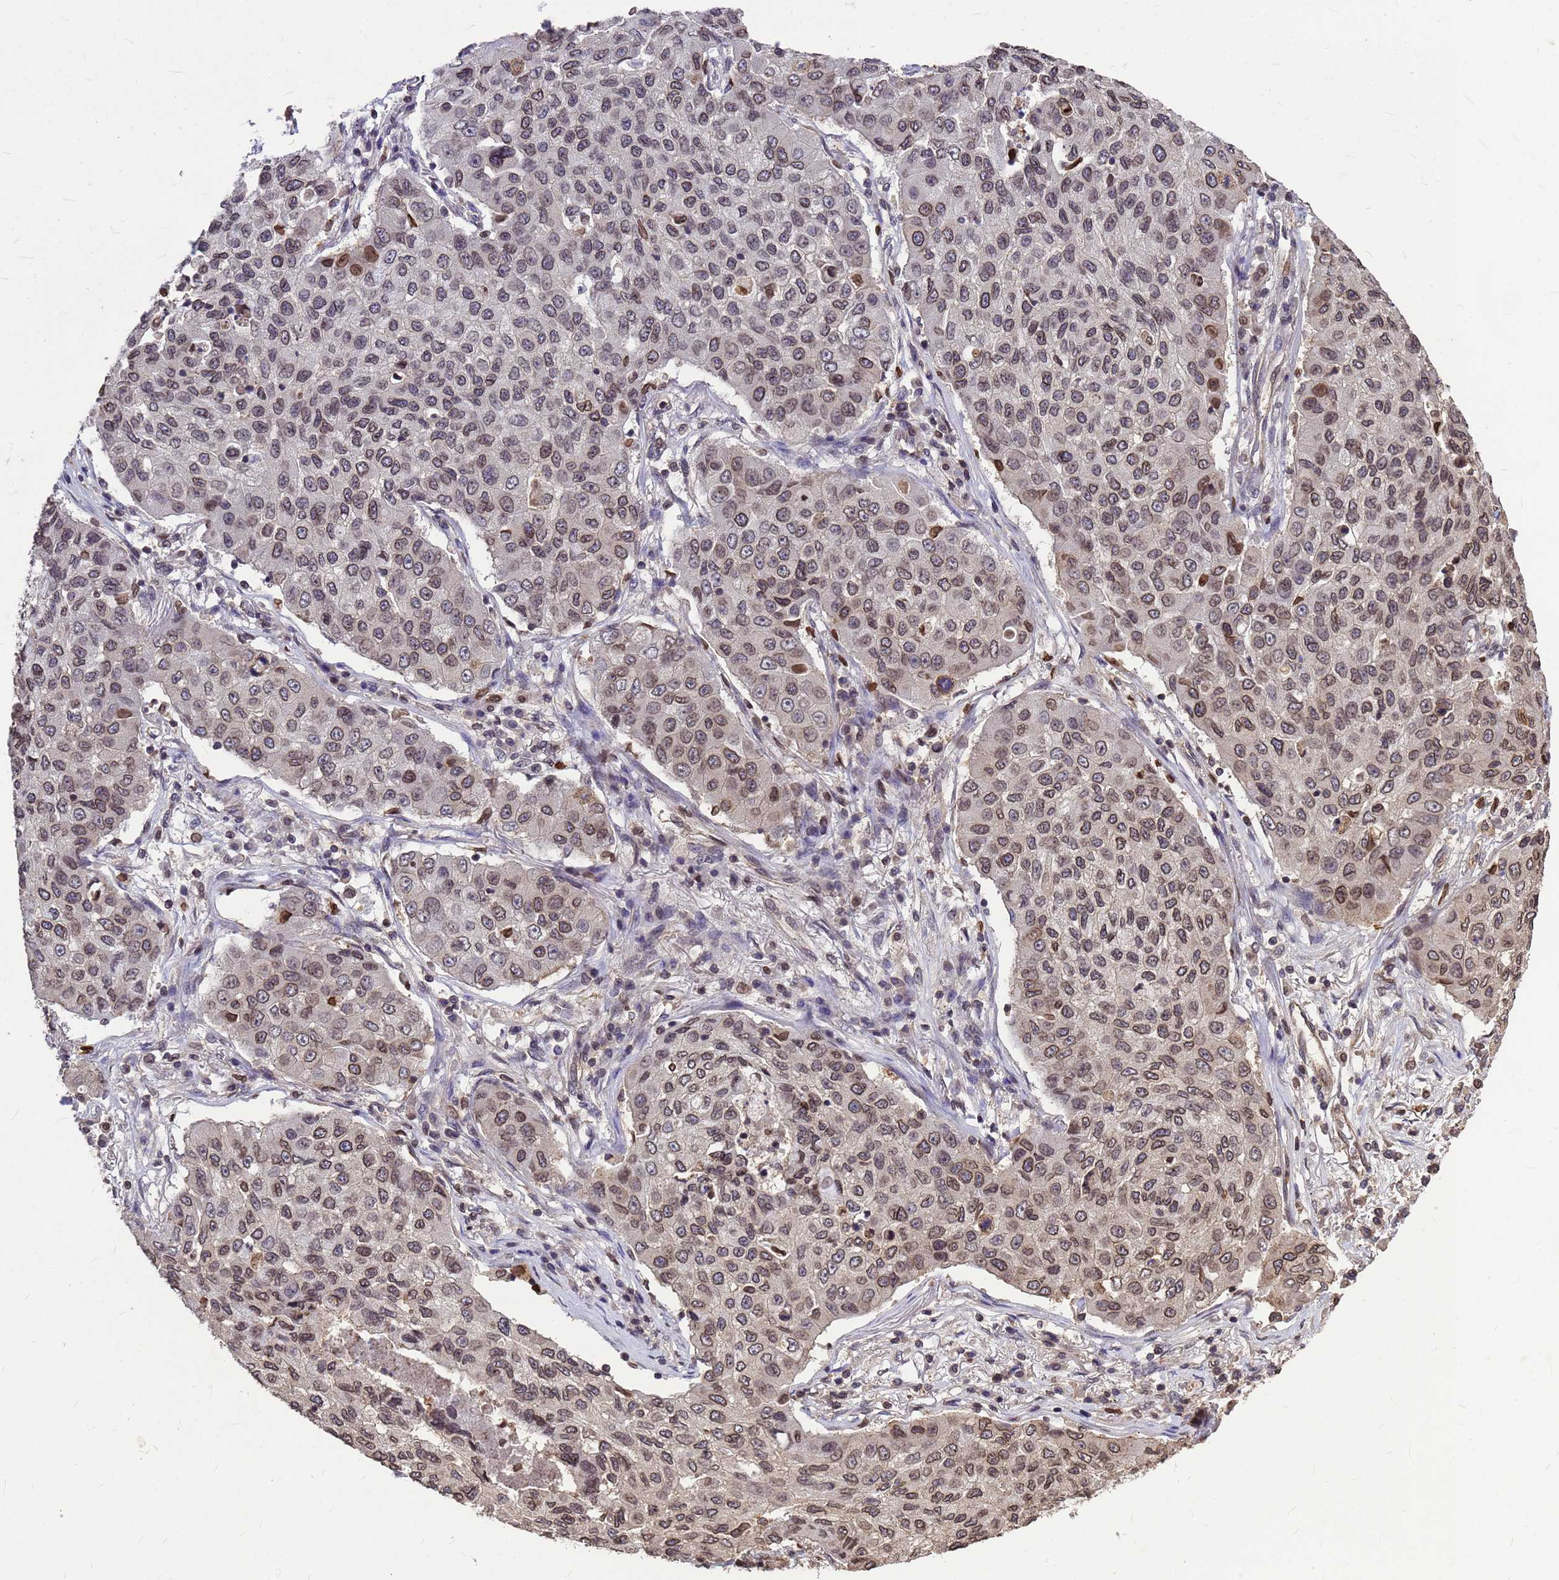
{"staining": {"intensity": "weak", "quantity": ">75%", "location": "nuclear"}, "tissue": "lung cancer", "cell_type": "Tumor cells", "image_type": "cancer", "snomed": [{"axis": "morphology", "description": "Squamous cell carcinoma, NOS"}, {"axis": "topography", "description": "Lung"}], "caption": "Immunohistochemistry of human squamous cell carcinoma (lung) exhibits low levels of weak nuclear positivity in approximately >75% of tumor cells.", "gene": "C1orf35", "patient": {"sex": "male", "age": 74}}